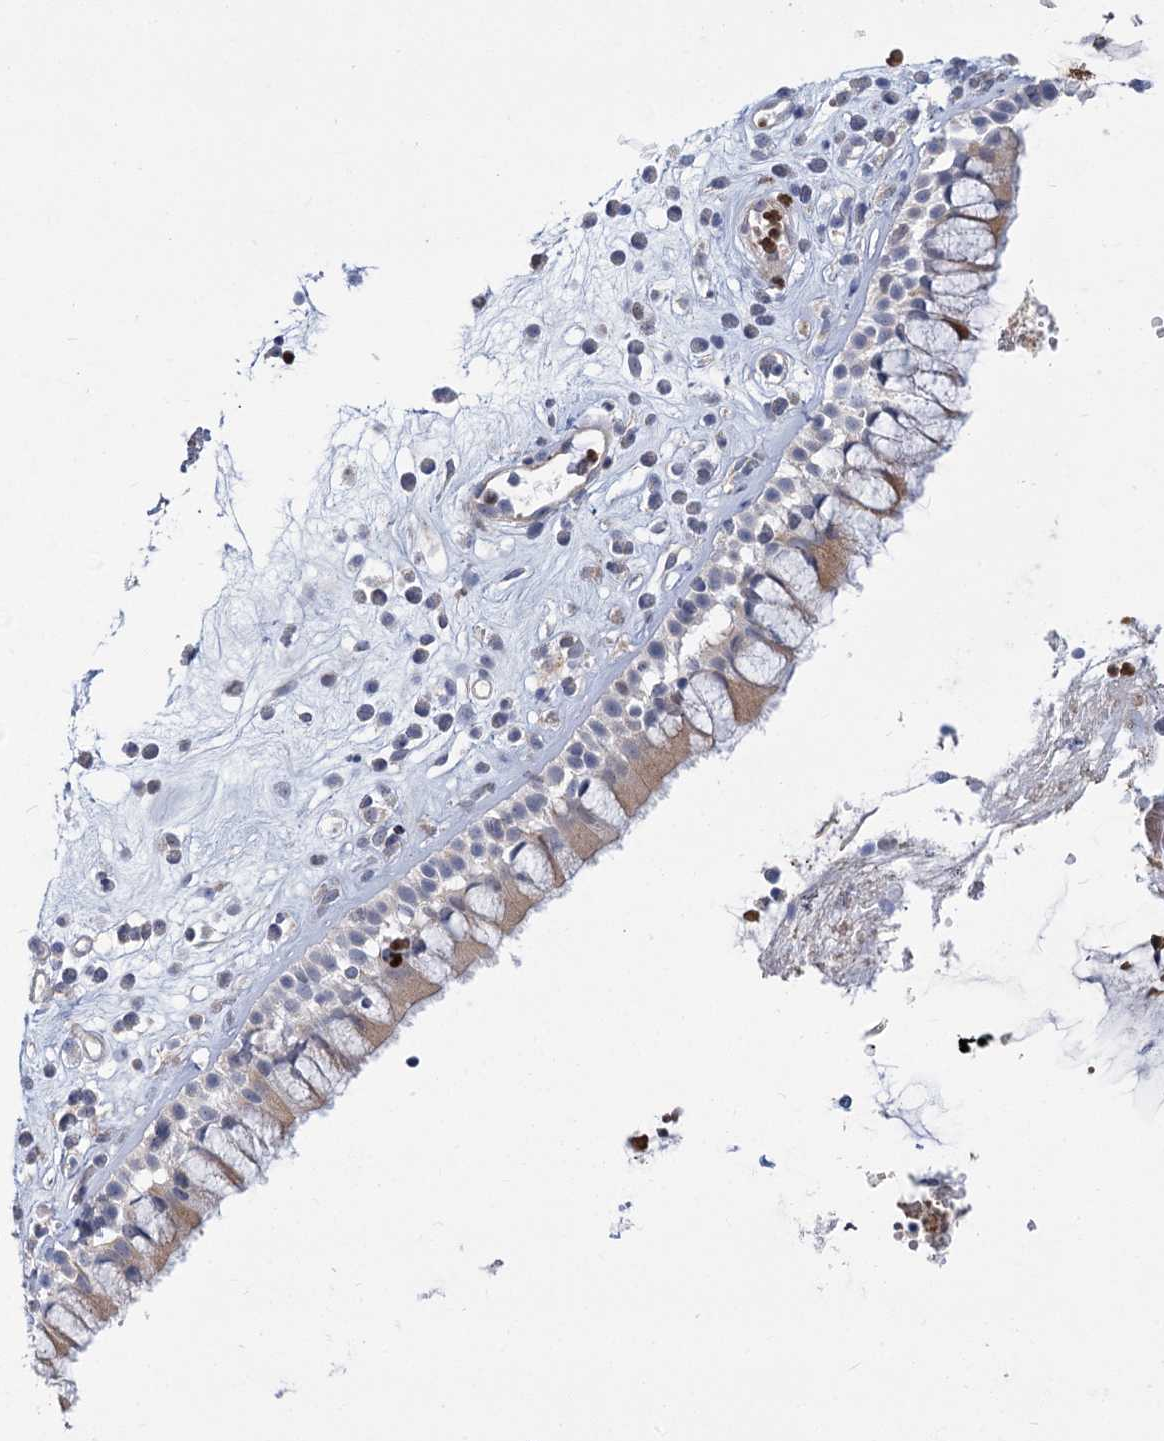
{"staining": {"intensity": "moderate", "quantity": "25%-75%", "location": "cytoplasmic/membranous"}, "tissue": "nasopharynx", "cell_type": "Respiratory epithelial cells", "image_type": "normal", "snomed": [{"axis": "morphology", "description": "Normal tissue, NOS"}, {"axis": "morphology", "description": "Inflammation, NOS"}, {"axis": "topography", "description": "Nasopharynx"}], "caption": "Protein staining of unremarkable nasopharynx displays moderate cytoplasmic/membranous staining in about 25%-75% of respiratory epithelial cells. Immunohistochemistry stains the protein of interest in brown and the nuclei are stained blue.", "gene": "THAP6", "patient": {"sex": "male", "age": 29}}